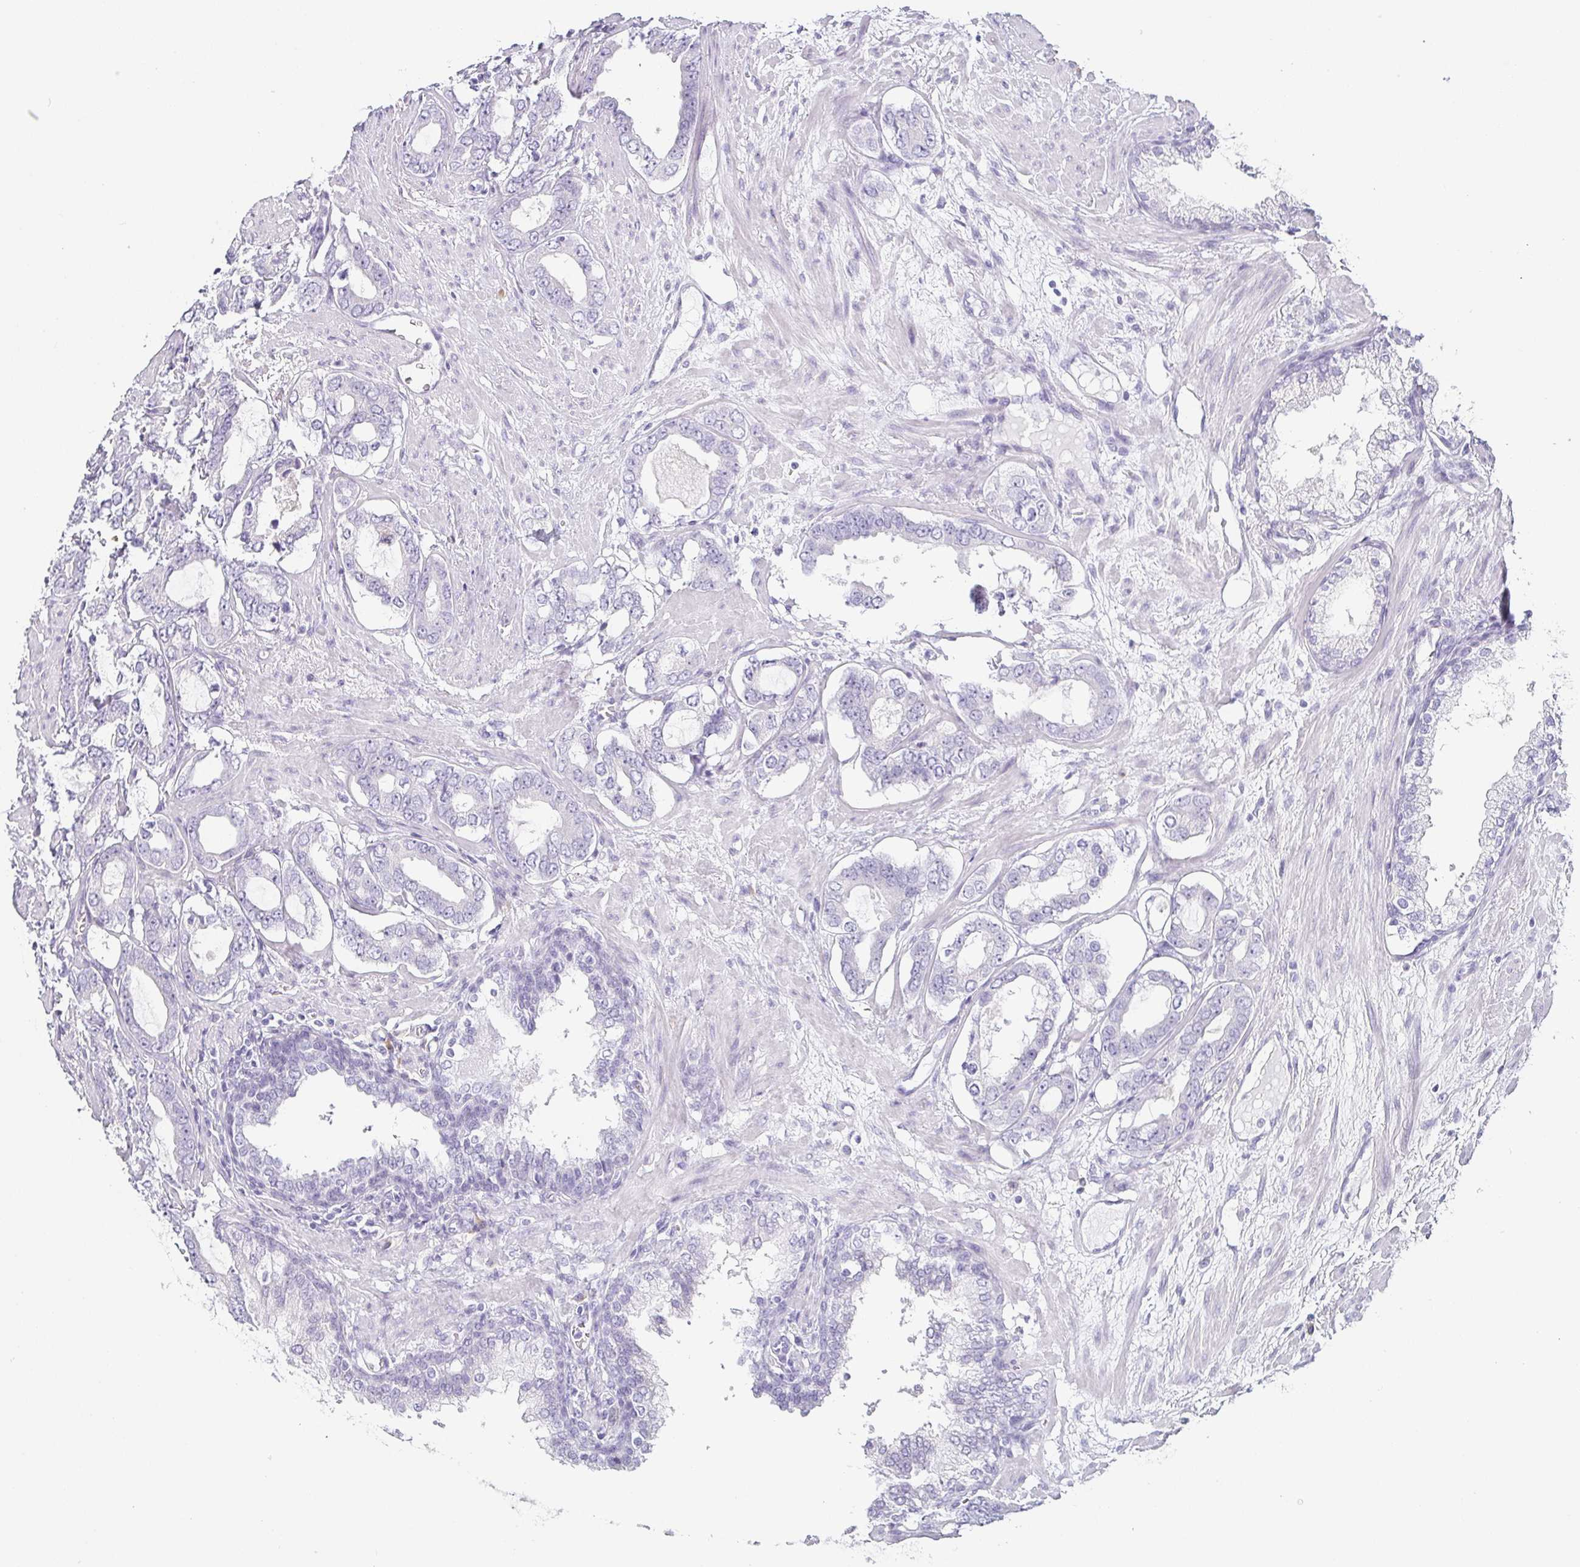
{"staining": {"intensity": "negative", "quantity": "none", "location": "none"}, "tissue": "prostate cancer", "cell_type": "Tumor cells", "image_type": "cancer", "snomed": [{"axis": "morphology", "description": "Adenocarcinoma, High grade"}, {"axis": "topography", "description": "Prostate"}], "caption": "The image demonstrates no significant staining in tumor cells of prostate high-grade adenocarcinoma.", "gene": "PRR27", "patient": {"sex": "male", "age": 75}}